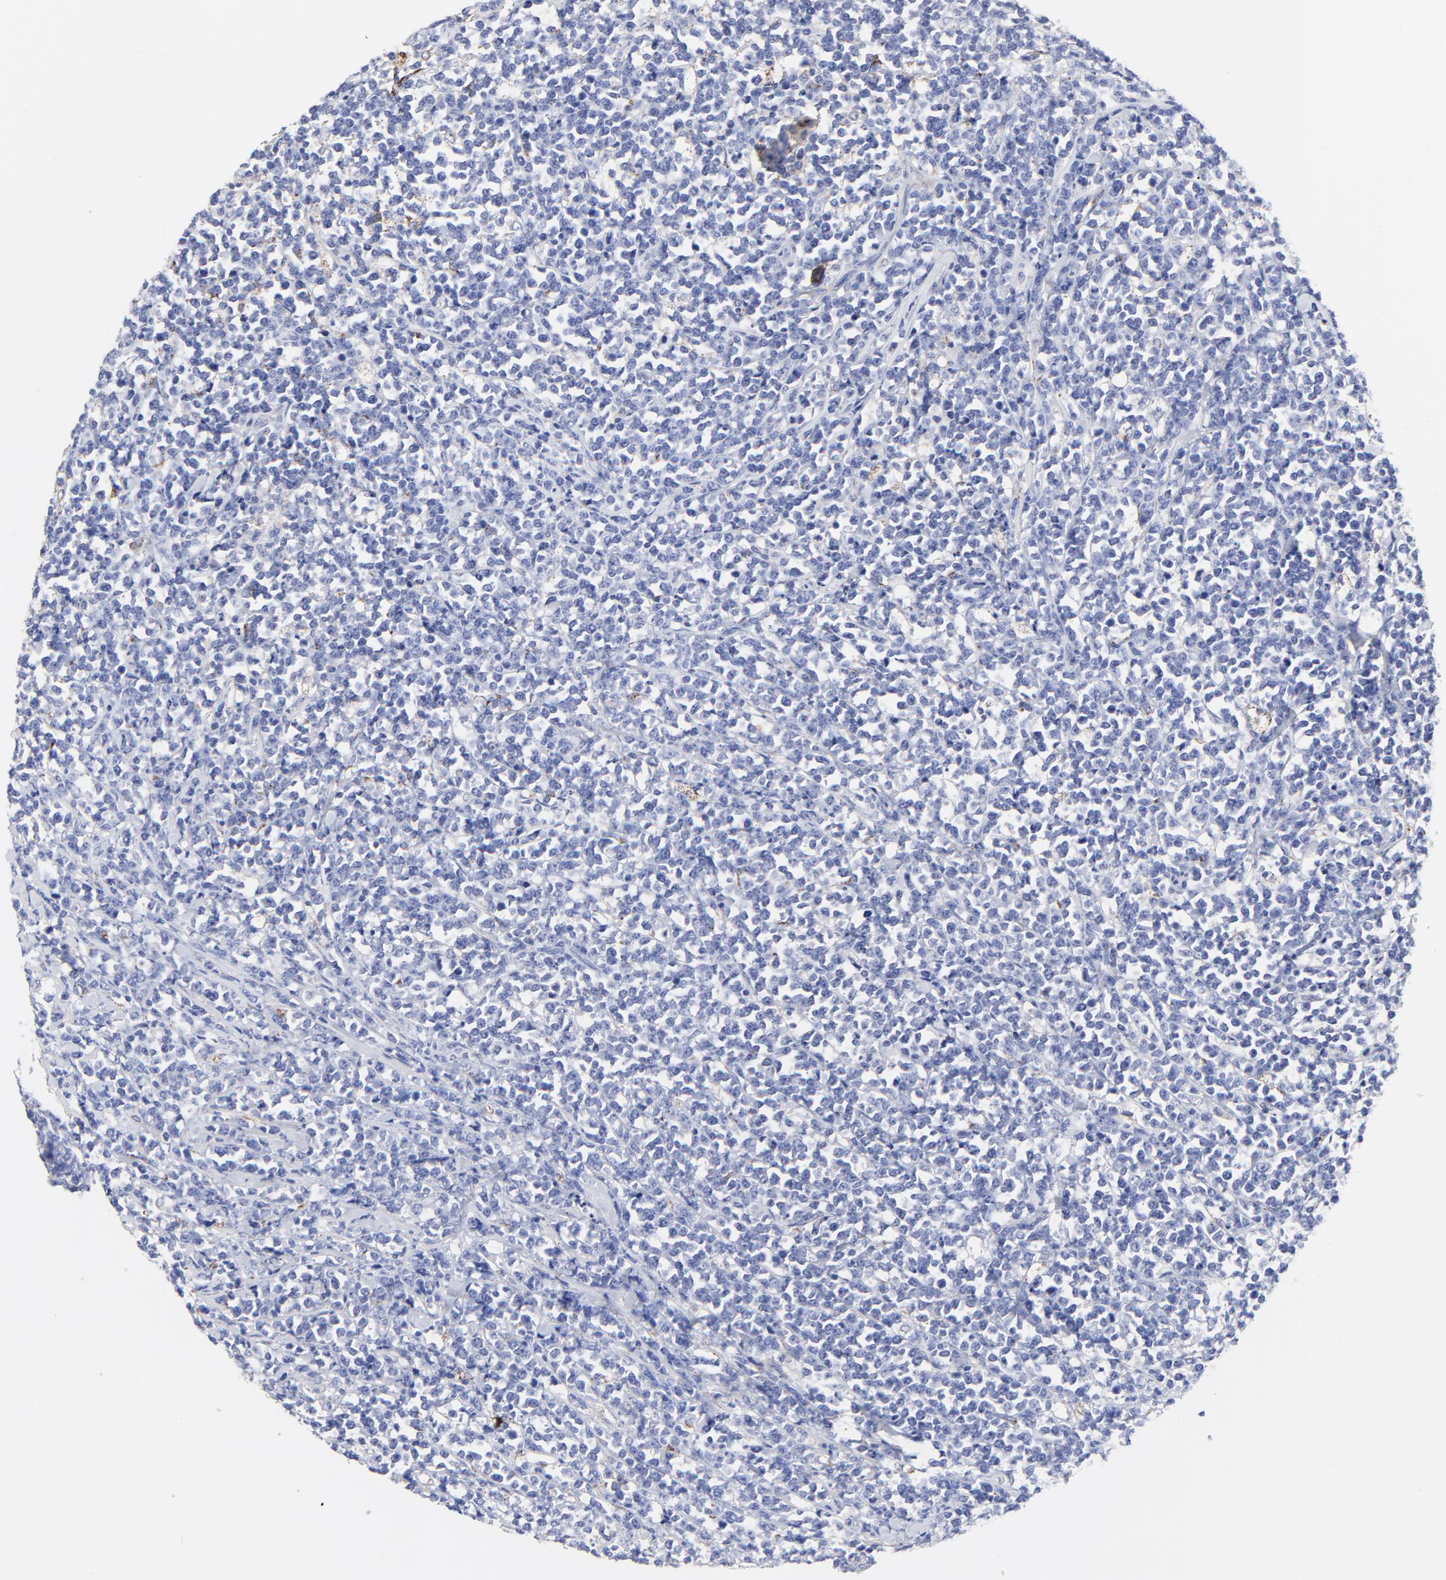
{"staining": {"intensity": "negative", "quantity": "none", "location": "none"}, "tissue": "lymphoma", "cell_type": "Tumor cells", "image_type": "cancer", "snomed": [{"axis": "morphology", "description": "Malignant lymphoma, non-Hodgkin's type, High grade"}, {"axis": "topography", "description": "Small intestine"}, {"axis": "topography", "description": "Colon"}], "caption": "Lymphoma stained for a protein using IHC displays no positivity tumor cells.", "gene": "FBXO10", "patient": {"sex": "male", "age": 8}}